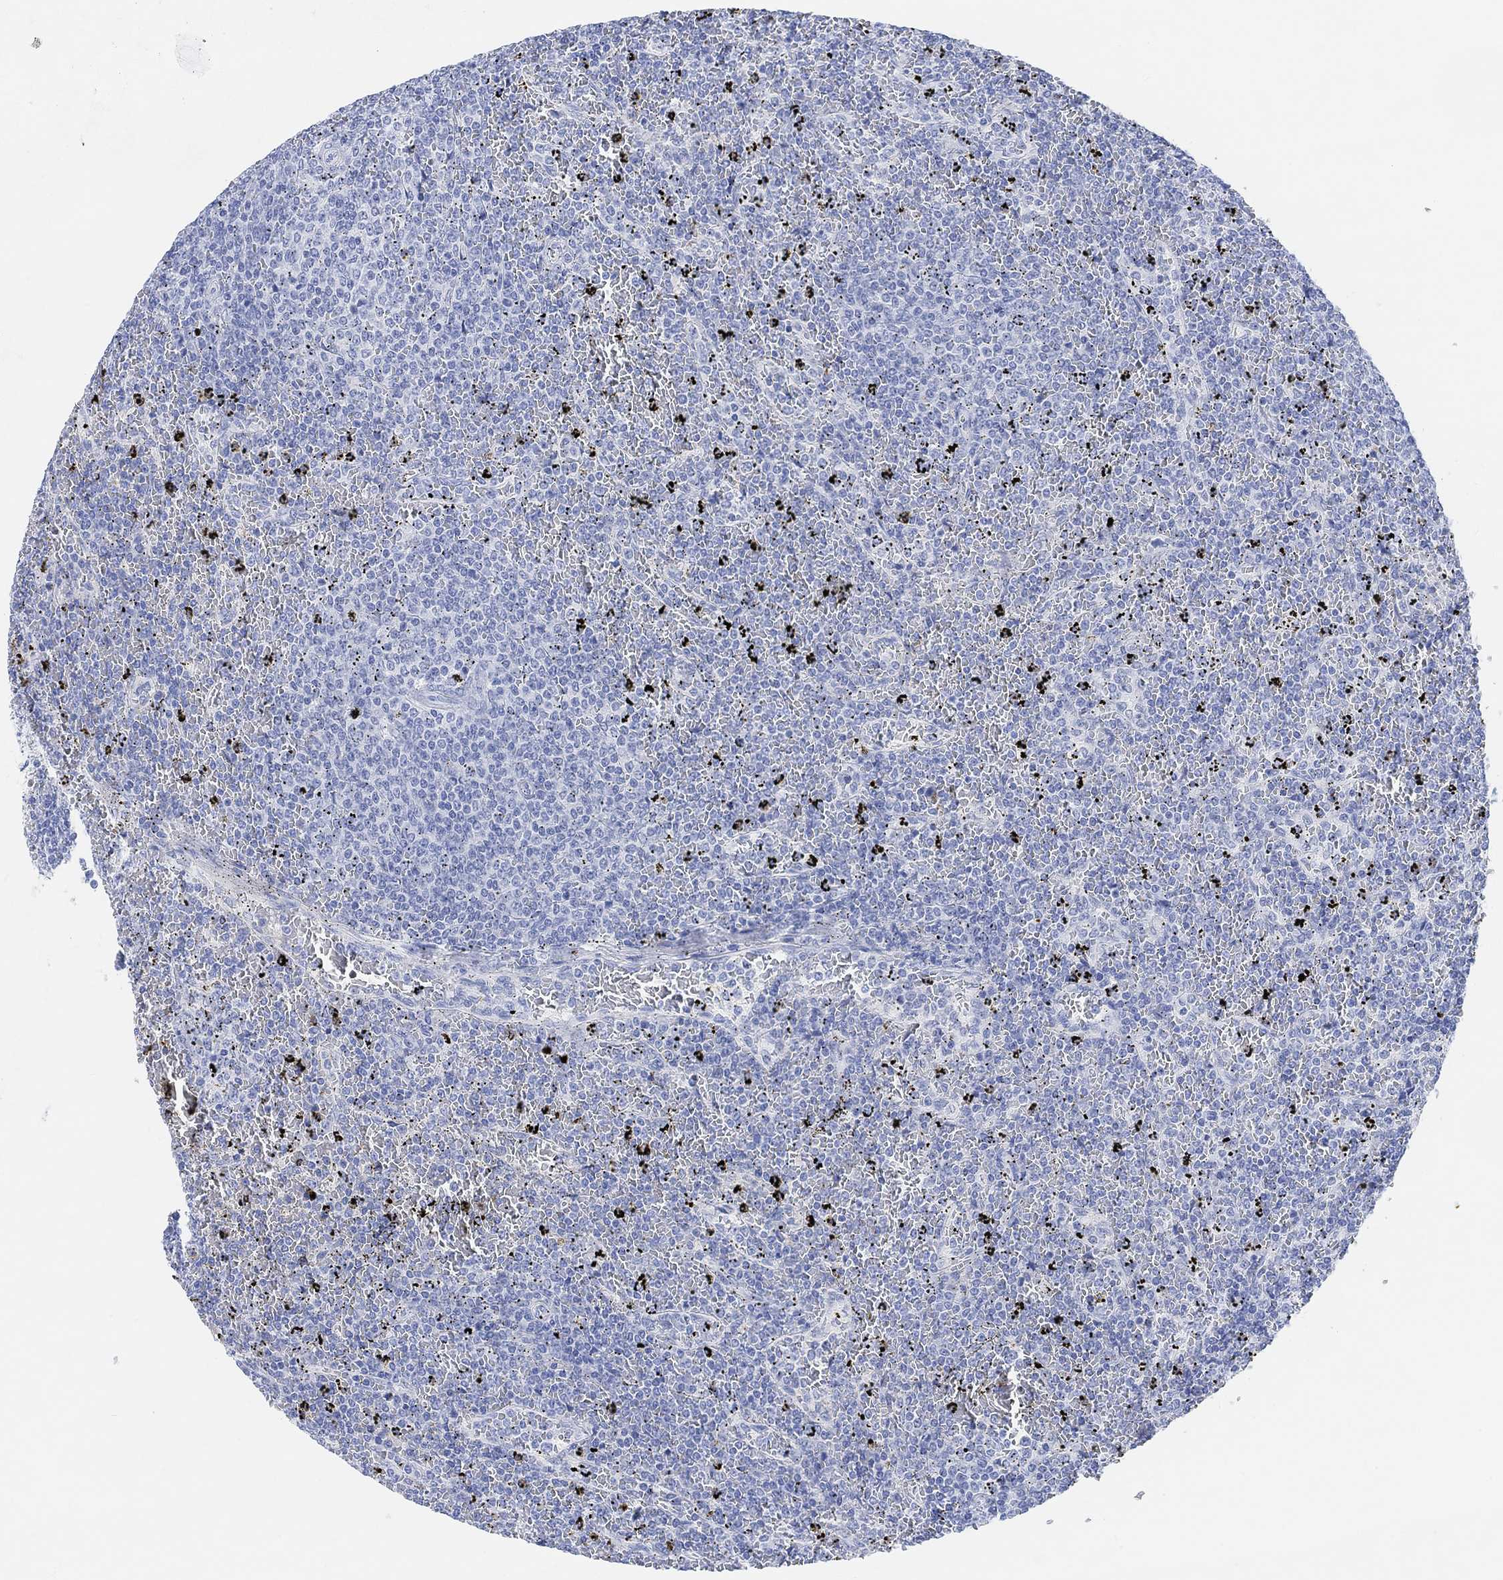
{"staining": {"intensity": "negative", "quantity": "none", "location": "none"}, "tissue": "lymphoma", "cell_type": "Tumor cells", "image_type": "cancer", "snomed": [{"axis": "morphology", "description": "Malignant lymphoma, non-Hodgkin's type, Low grade"}, {"axis": "topography", "description": "Spleen"}], "caption": "Immunohistochemistry micrograph of low-grade malignant lymphoma, non-Hodgkin's type stained for a protein (brown), which demonstrates no expression in tumor cells. Brightfield microscopy of immunohistochemistry (IHC) stained with DAB (brown) and hematoxylin (blue), captured at high magnification.", "gene": "ENO4", "patient": {"sex": "female", "age": 77}}